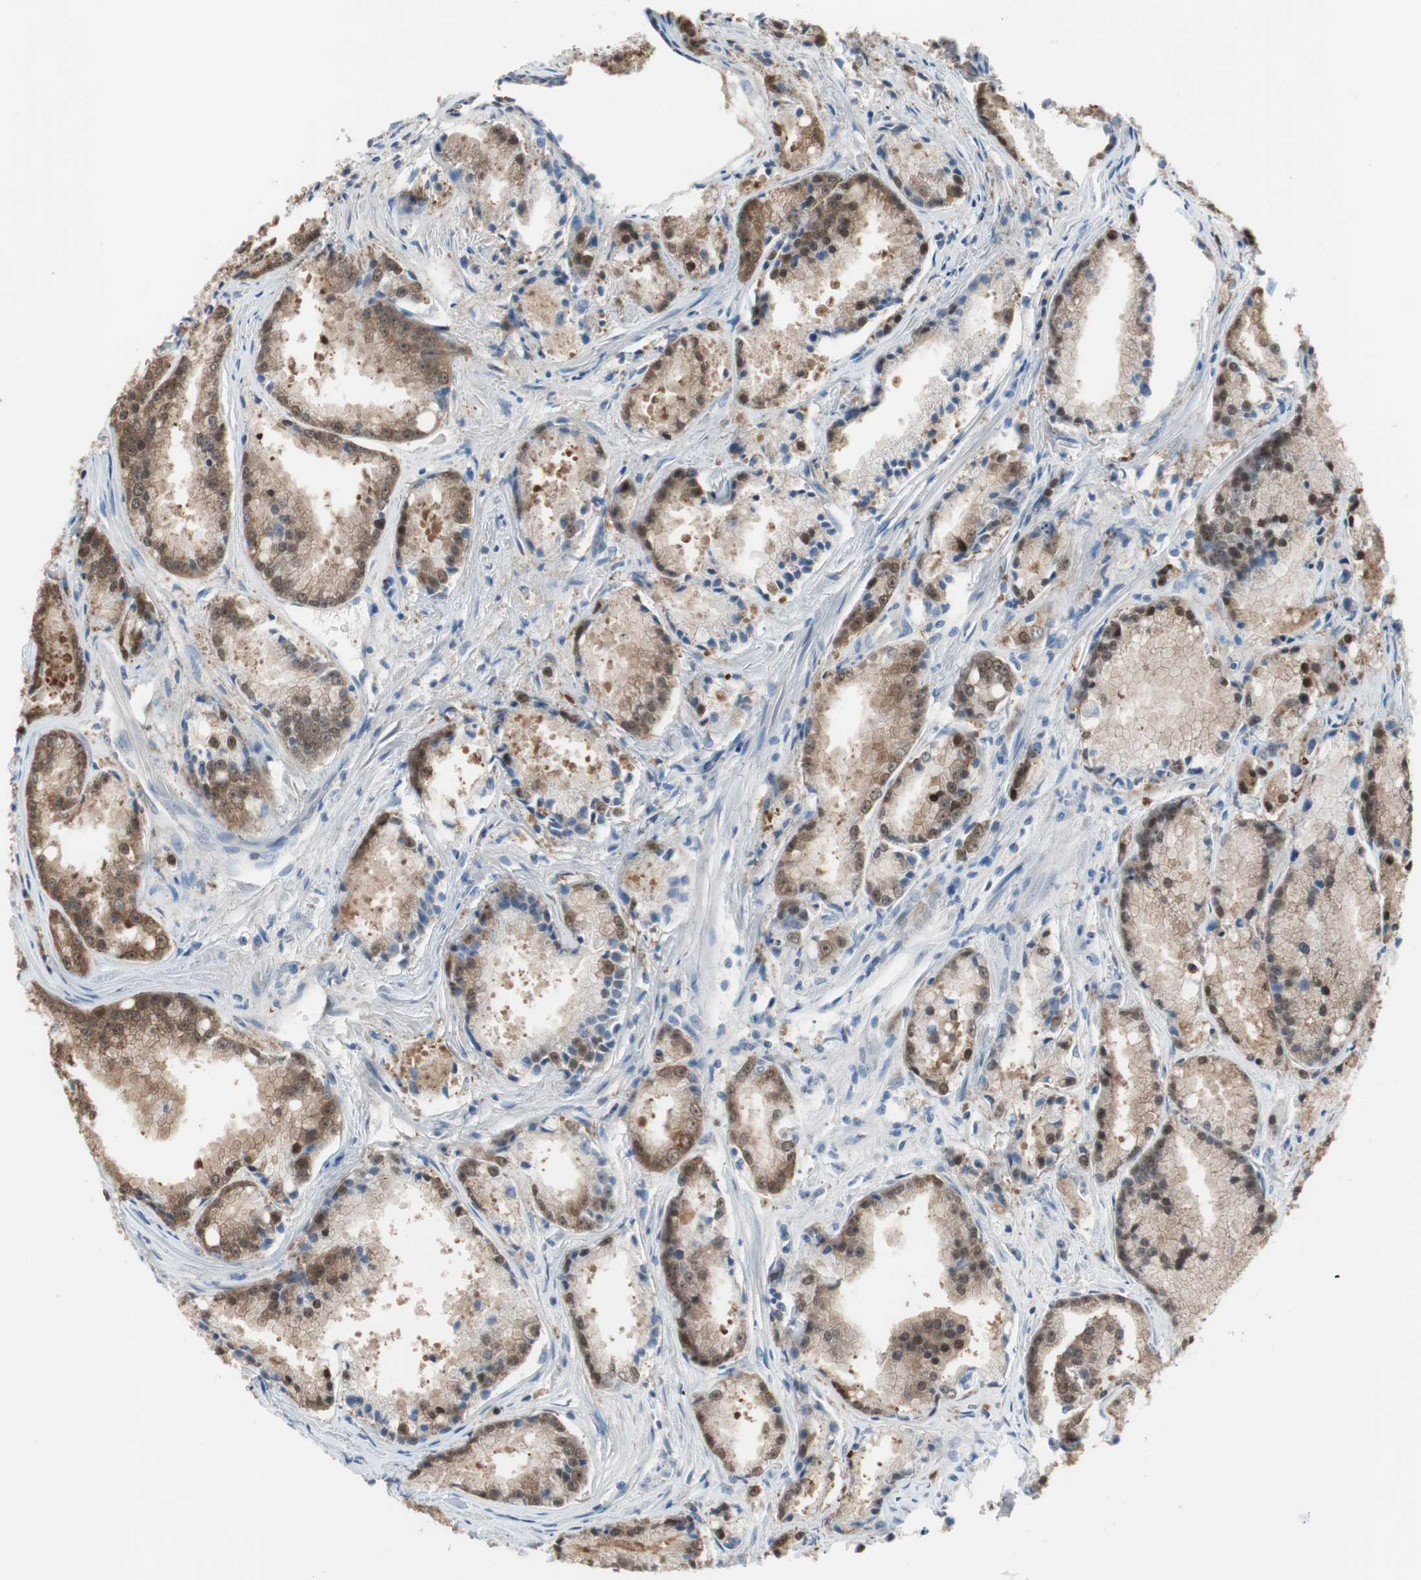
{"staining": {"intensity": "moderate", "quantity": "25%-75%", "location": "cytoplasmic/membranous,nuclear"}, "tissue": "prostate cancer", "cell_type": "Tumor cells", "image_type": "cancer", "snomed": [{"axis": "morphology", "description": "Adenocarcinoma, Low grade"}, {"axis": "topography", "description": "Prostate"}], "caption": "Tumor cells show moderate cytoplasmic/membranous and nuclear expression in approximately 25%-75% of cells in prostate cancer (adenocarcinoma (low-grade)).", "gene": "GRHL1", "patient": {"sex": "male", "age": 64}}